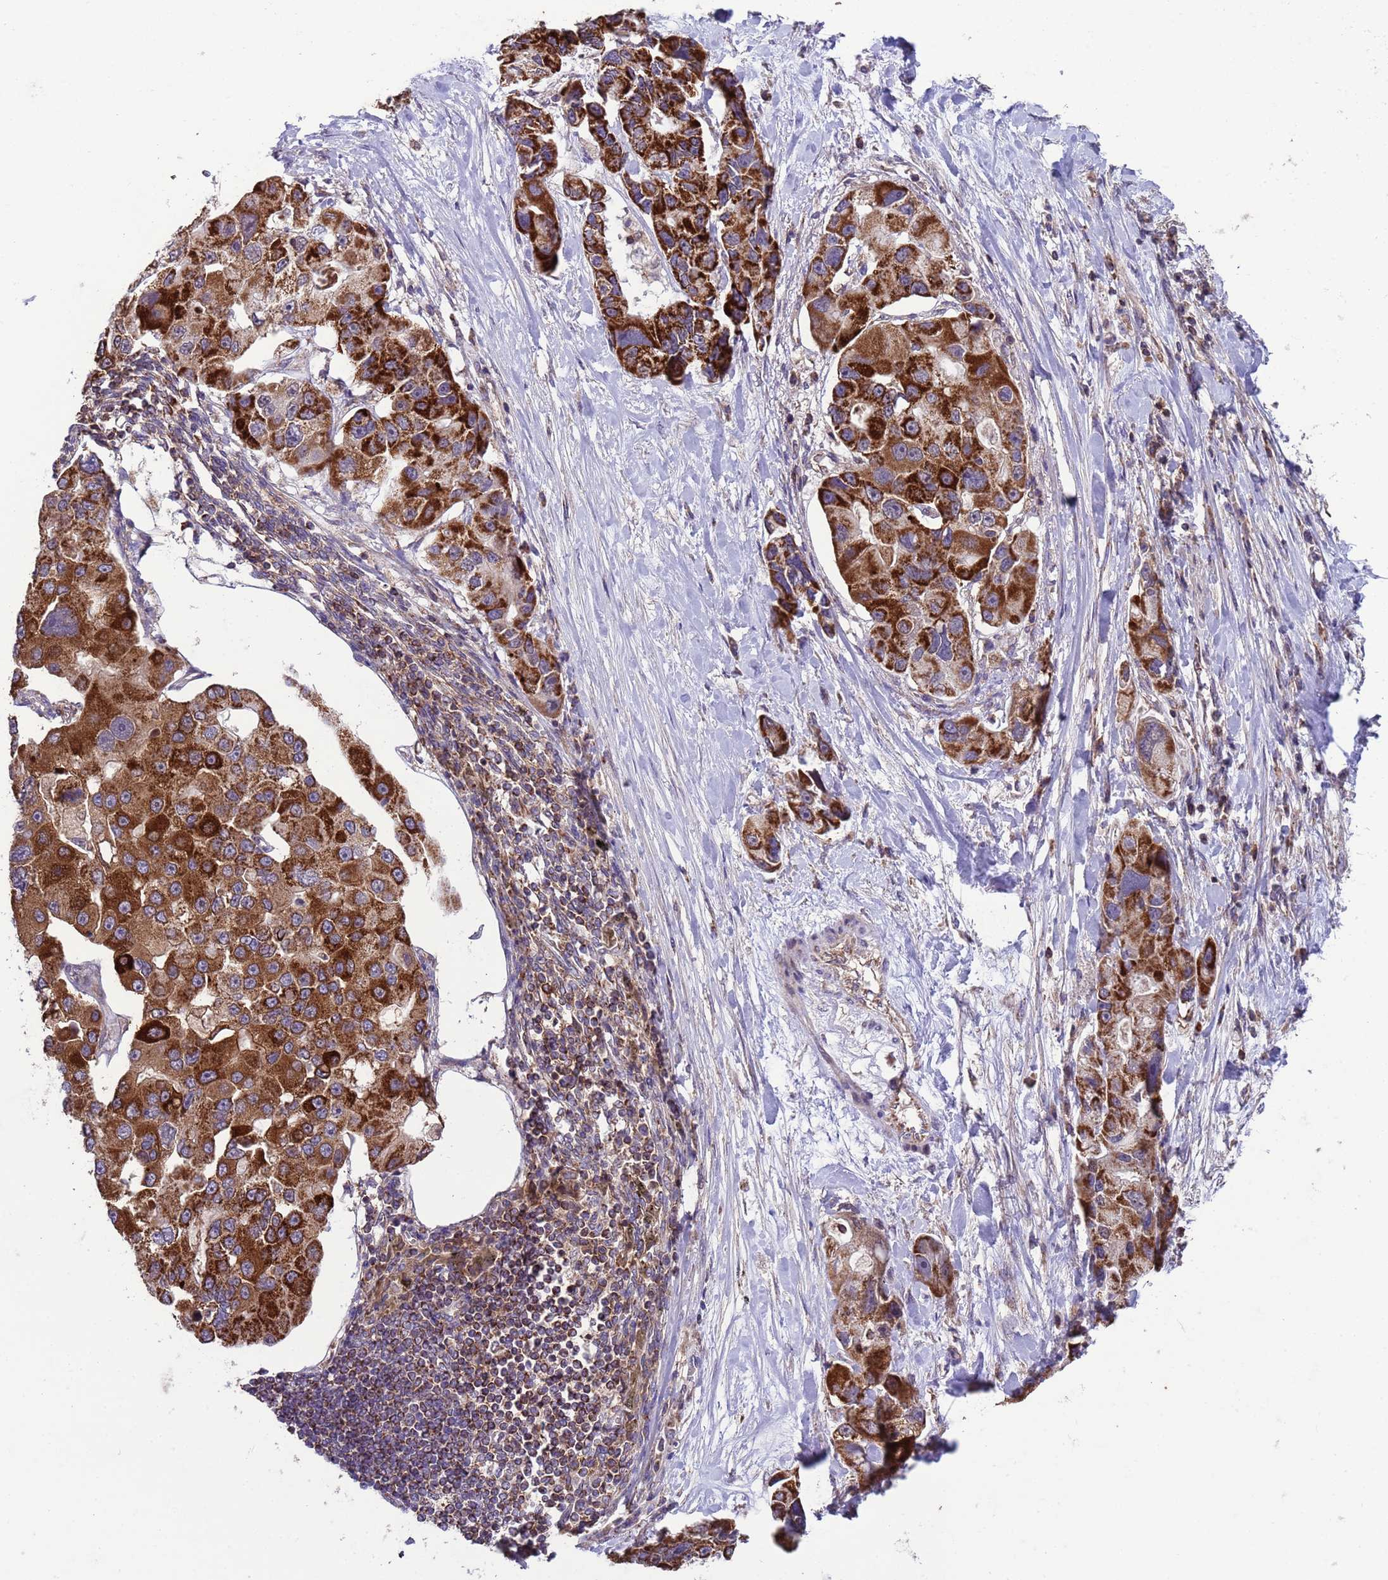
{"staining": {"intensity": "strong", "quantity": ">75%", "location": "cytoplasmic/membranous"}, "tissue": "lung cancer", "cell_type": "Tumor cells", "image_type": "cancer", "snomed": [{"axis": "morphology", "description": "Adenocarcinoma, NOS"}, {"axis": "topography", "description": "Lung"}], "caption": "Immunohistochemical staining of human lung cancer shows high levels of strong cytoplasmic/membranous protein expression in approximately >75% of tumor cells.", "gene": "ACAD8", "patient": {"sex": "female", "age": 54}}